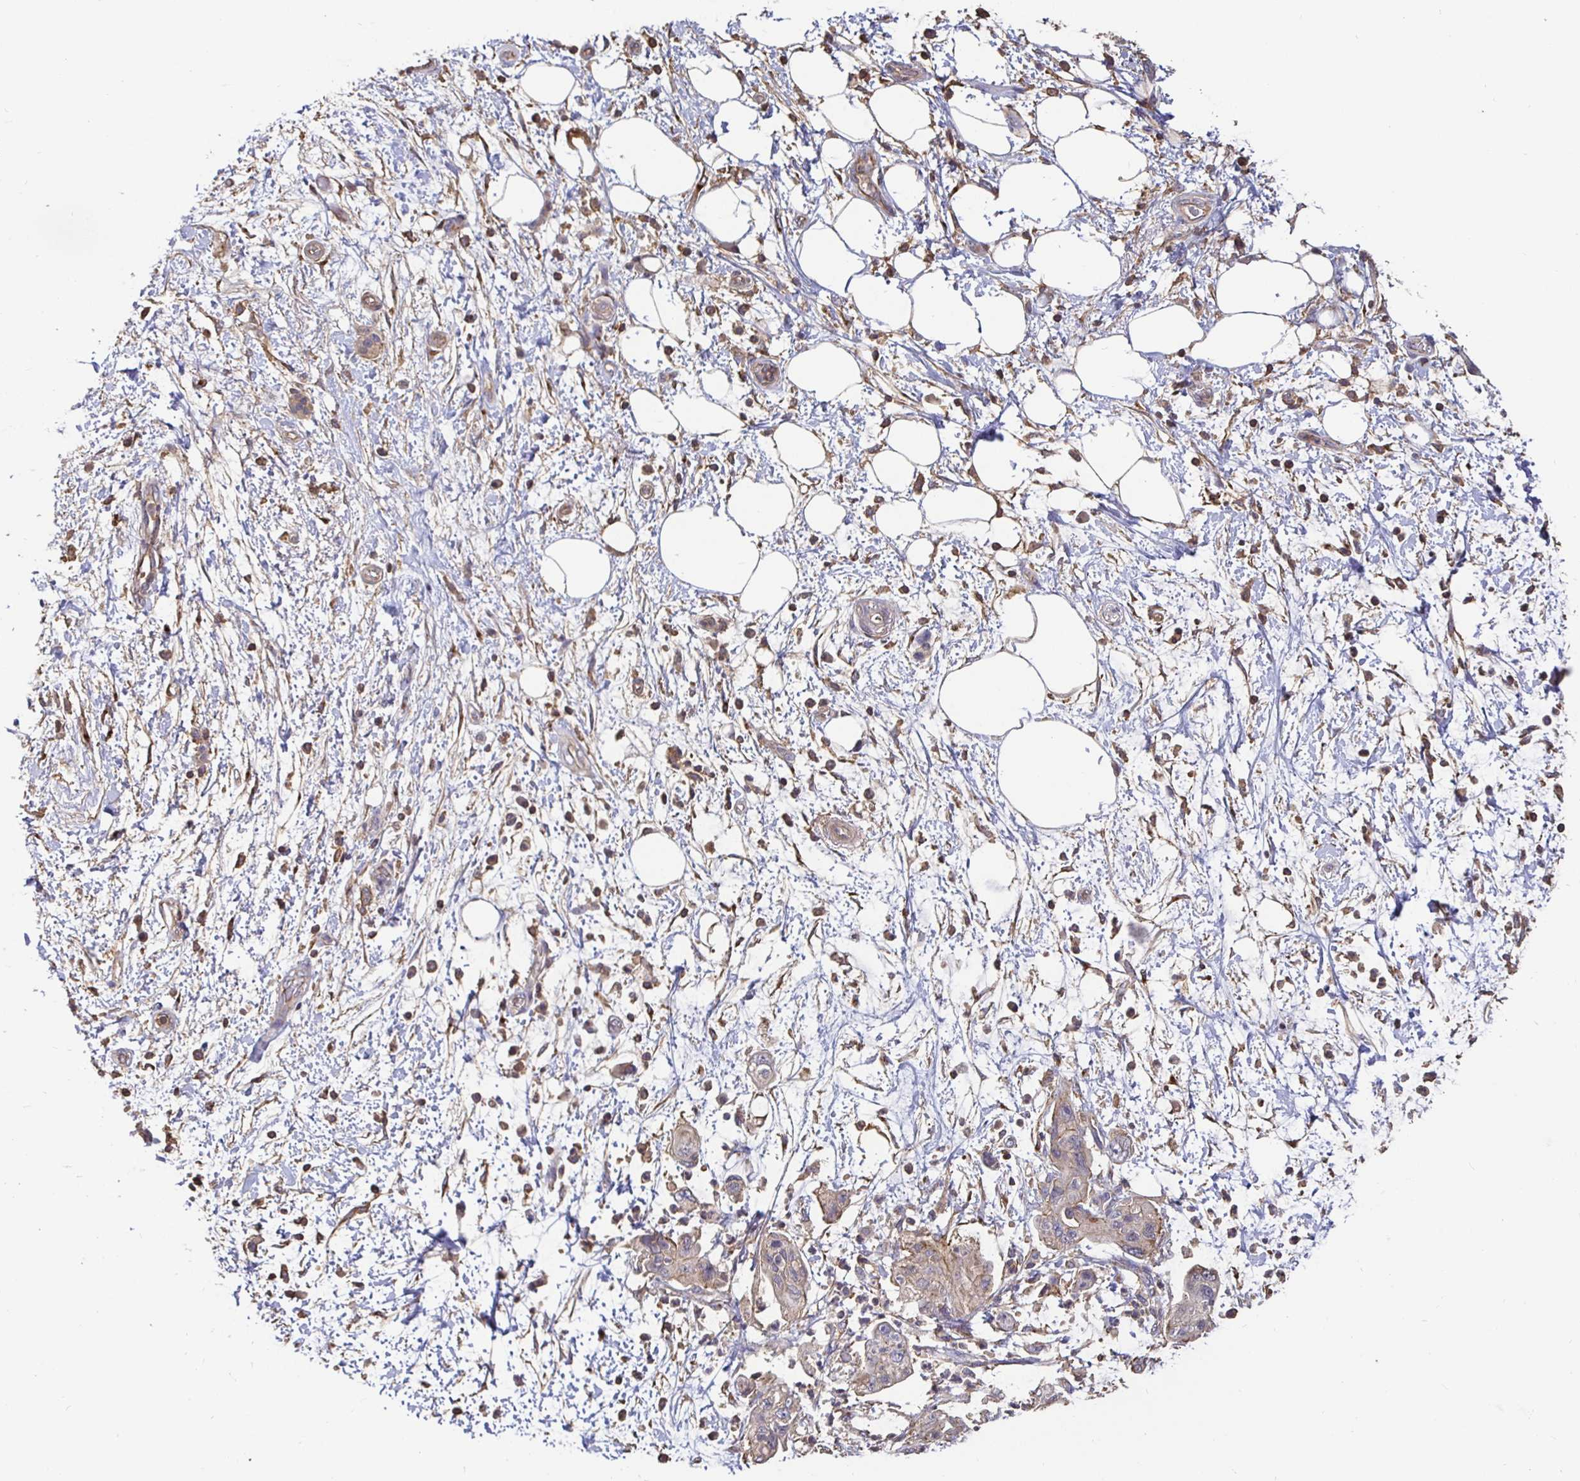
{"staining": {"intensity": "weak", "quantity": "25%-75%", "location": "cytoplasmic/membranous"}, "tissue": "pancreatic cancer", "cell_type": "Tumor cells", "image_type": "cancer", "snomed": [{"axis": "morphology", "description": "Adenocarcinoma, NOS"}, {"axis": "topography", "description": "Pancreas"}], "caption": "Protein expression analysis of pancreatic cancer shows weak cytoplasmic/membranous expression in about 25%-75% of tumor cells. (DAB = brown stain, brightfield microscopy at high magnification).", "gene": "C1QTNF7", "patient": {"sex": "female", "age": 73}}